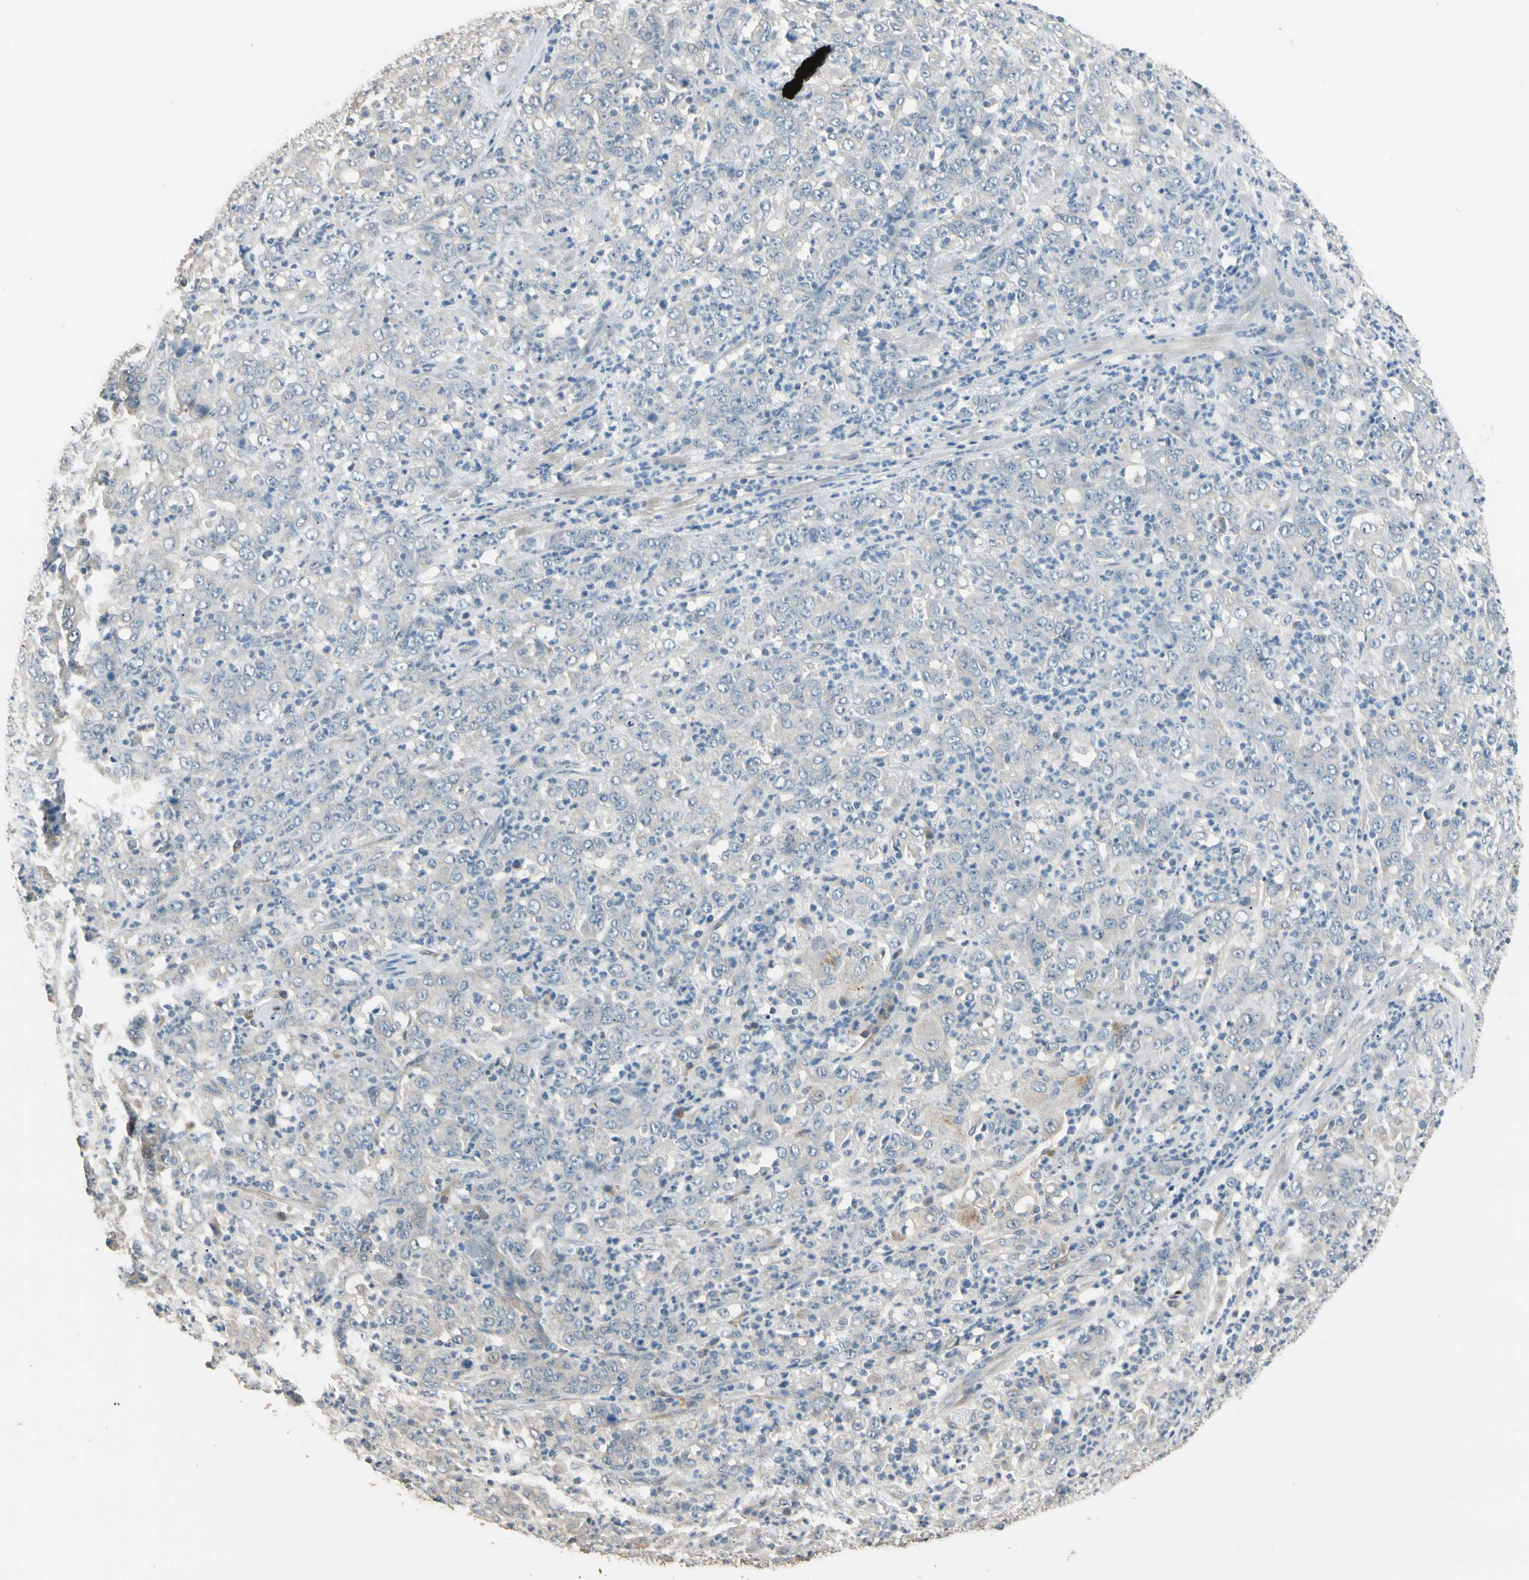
{"staining": {"intensity": "negative", "quantity": "none", "location": "none"}, "tissue": "stomach cancer", "cell_type": "Tumor cells", "image_type": "cancer", "snomed": [{"axis": "morphology", "description": "Adenocarcinoma, NOS"}, {"axis": "topography", "description": "Stomach, lower"}], "caption": "The IHC micrograph has no significant expression in tumor cells of stomach cancer tissue. (DAB (3,3'-diaminobenzidine) immunohistochemistry (IHC) with hematoxylin counter stain).", "gene": "GNE", "patient": {"sex": "female", "age": 71}}